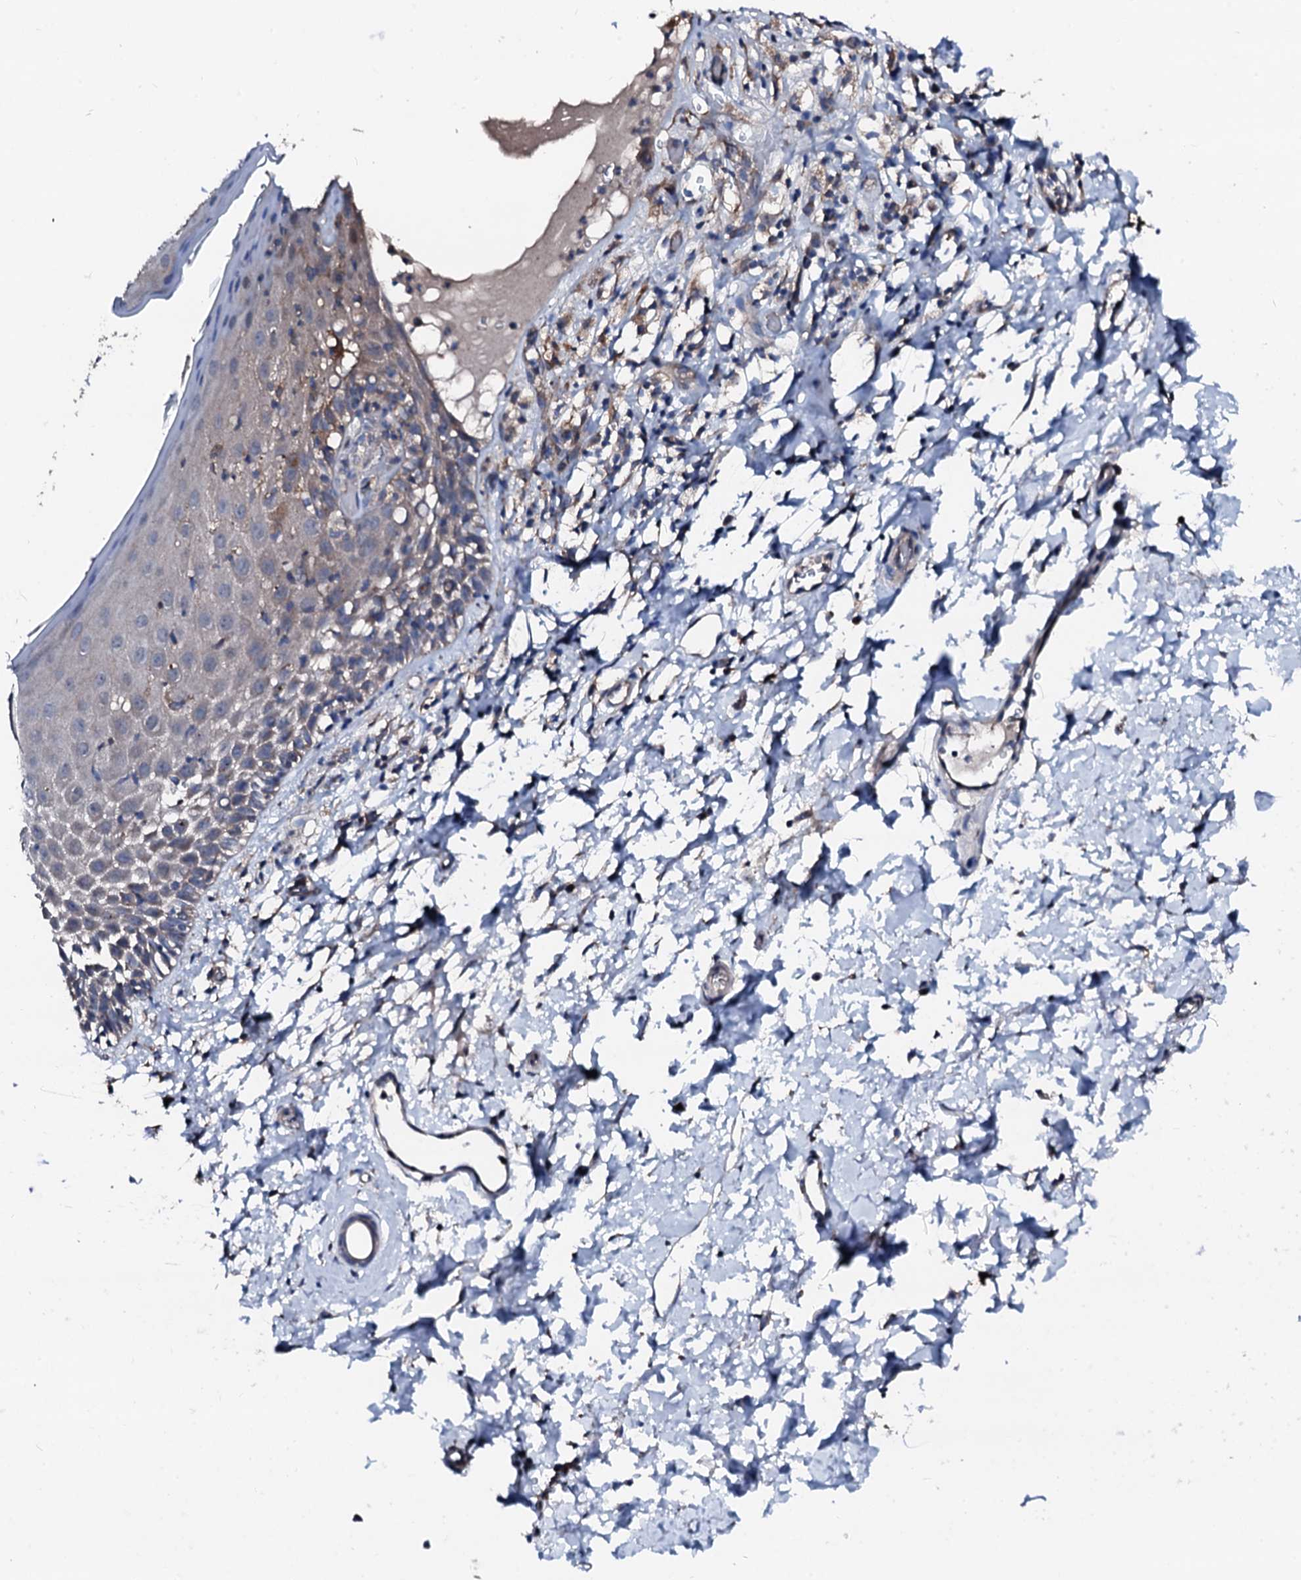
{"staining": {"intensity": "weak", "quantity": "<25%", "location": "cytoplasmic/membranous"}, "tissue": "skin", "cell_type": "Epidermal cells", "image_type": "normal", "snomed": [{"axis": "morphology", "description": "Normal tissue, NOS"}, {"axis": "topography", "description": "Vulva"}], "caption": "Immunohistochemistry (IHC) of unremarkable human skin displays no positivity in epidermal cells. (DAB (3,3'-diaminobenzidine) IHC, high magnification).", "gene": "TRAFD1", "patient": {"sex": "female", "age": 68}}